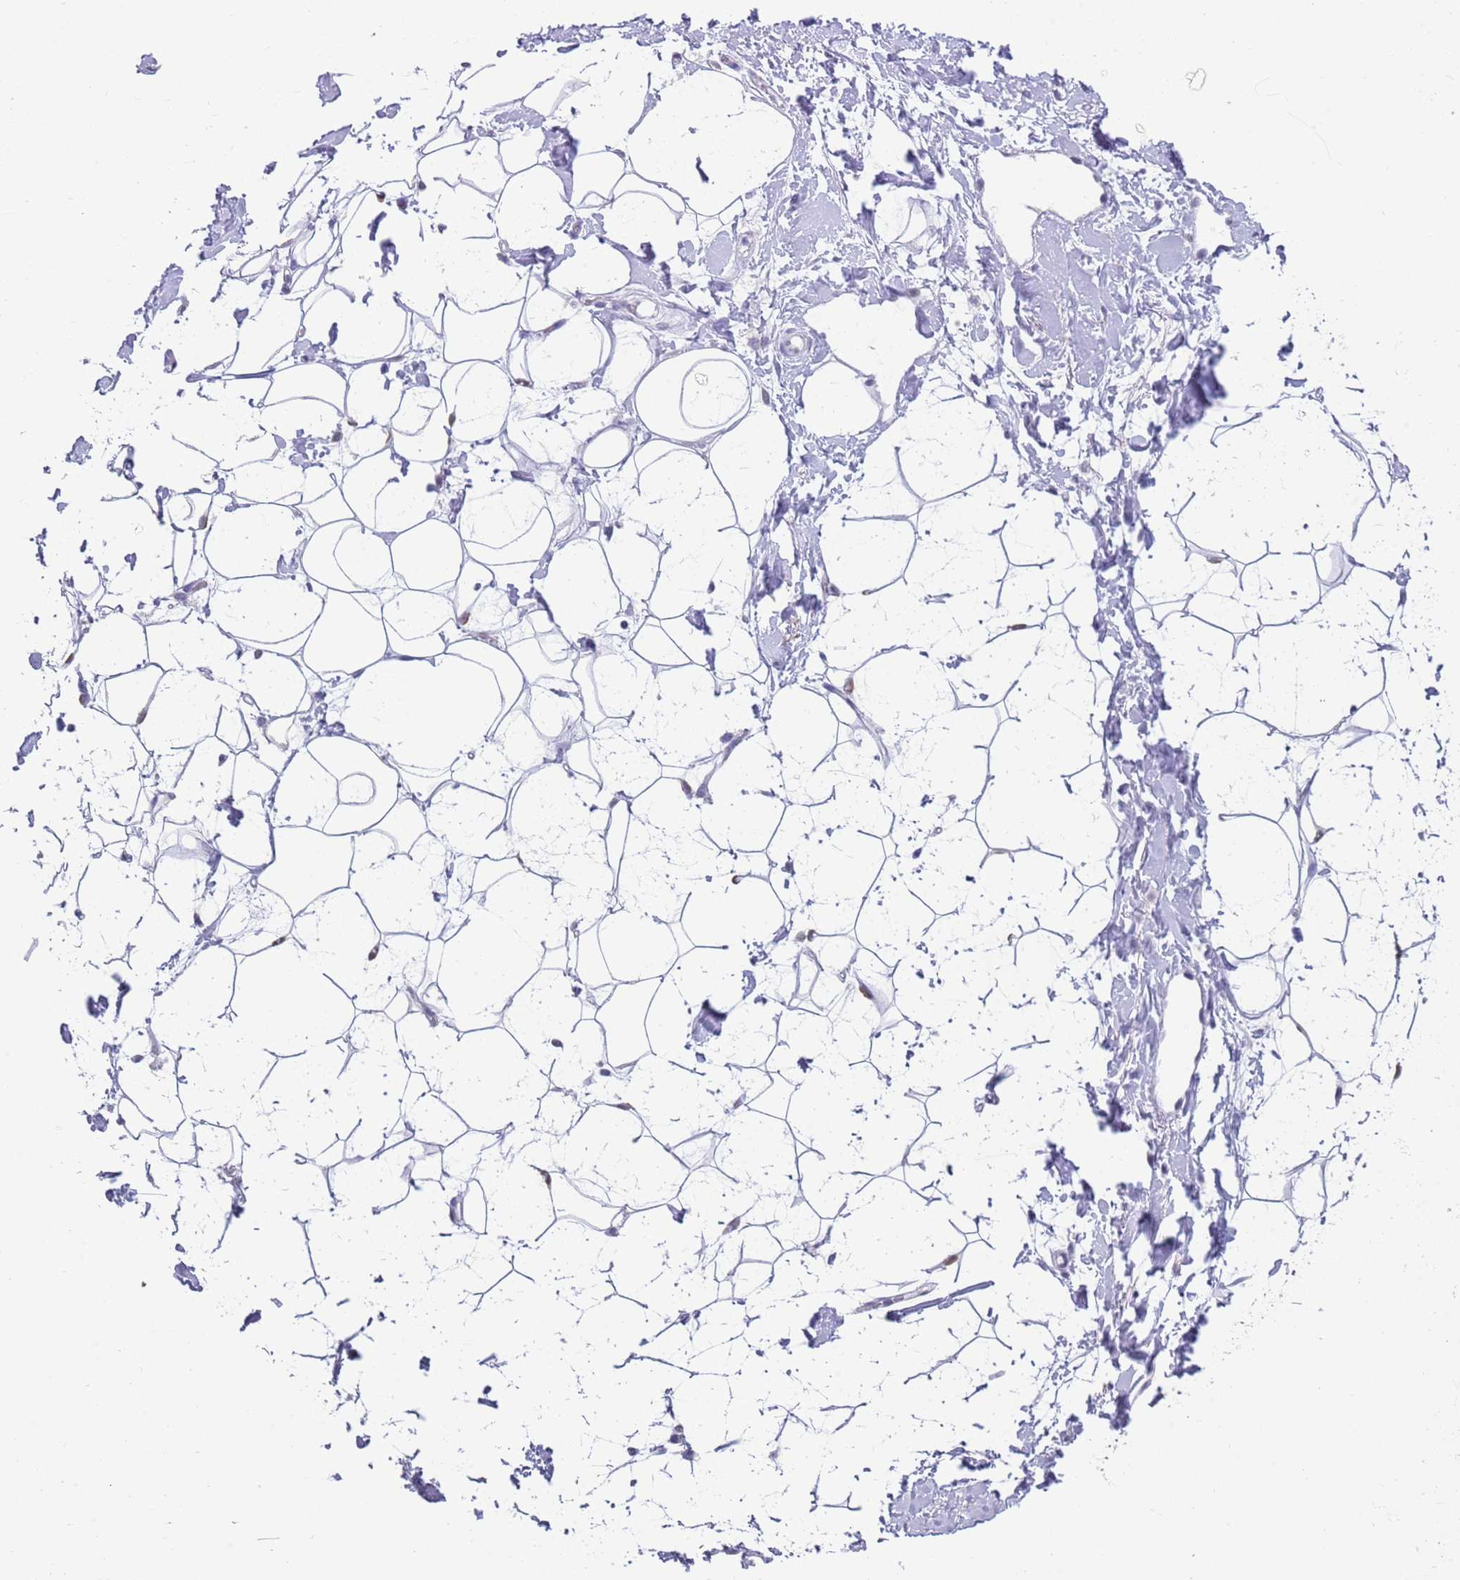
{"staining": {"intensity": "negative", "quantity": "none", "location": "none"}, "tissue": "adipose tissue", "cell_type": "Adipocytes", "image_type": "normal", "snomed": [{"axis": "morphology", "description": "Normal tissue, NOS"}, {"axis": "topography", "description": "Breast"}], "caption": "Human adipose tissue stained for a protein using immunohistochemistry exhibits no expression in adipocytes.", "gene": "SEPHS2", "patient": {"sex": "female", "age": 26}}